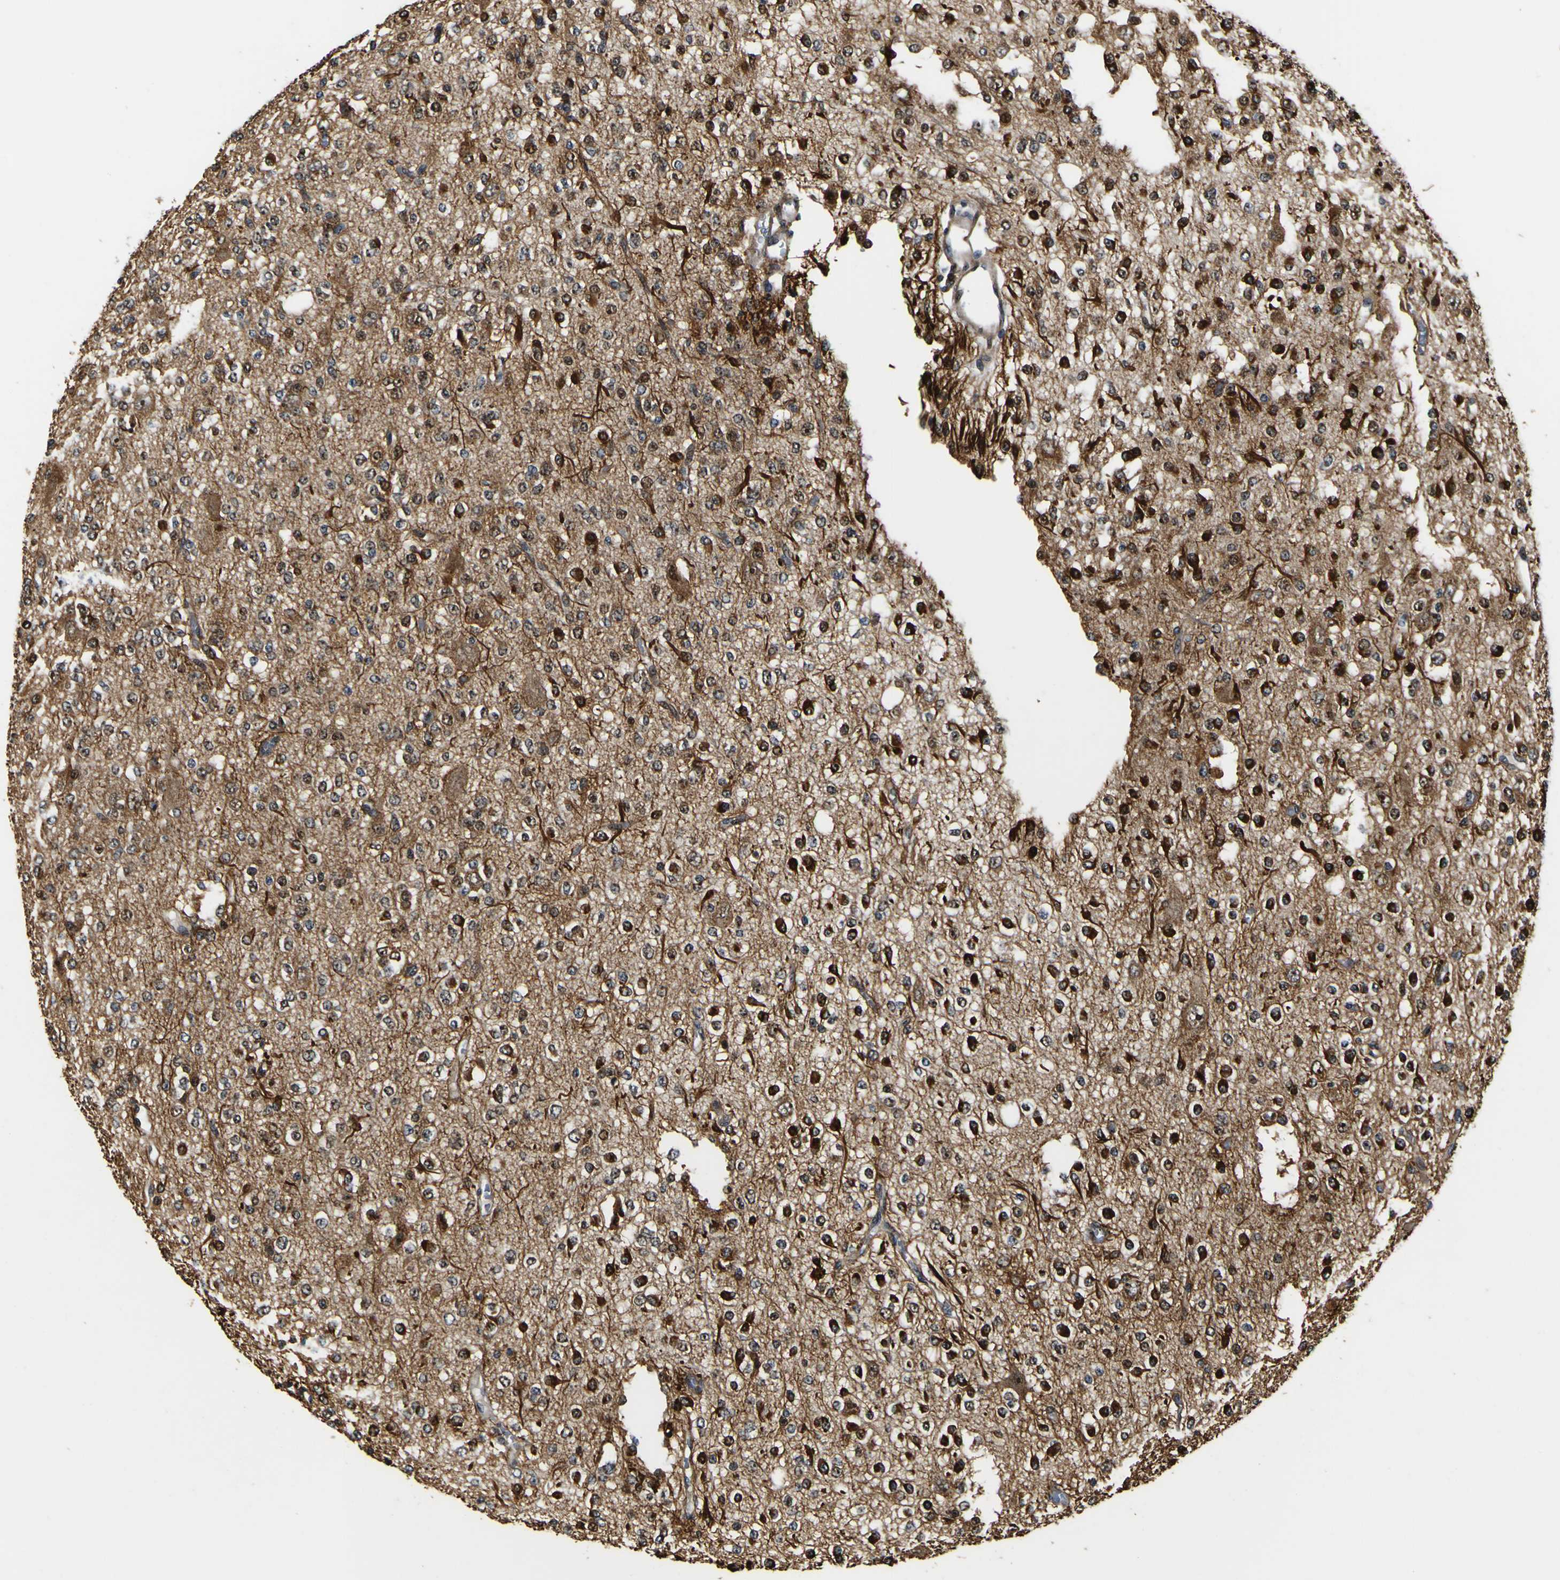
{"staining": {"intensity": "strong", "quantity": "25%-75%", "location": "cytoplasmic/membranous,nuclear"}, "tissue": "glioma", "cell_type": "Tumor cells", "image_type": "cancer", "snomed": [{"axis": "morphology", "description": "Glioma, malignant, Low grade"}, {"axis": "topography", "description": "Brain"}], "caption": "Protein staining of glioma tissue demonstrates strong cytoplasmic/membranous and nuclear staining in approximately 25%-75% of tumor cells.", "gene": "LRP4", "patient": {"sex": "male", "age": 38}}